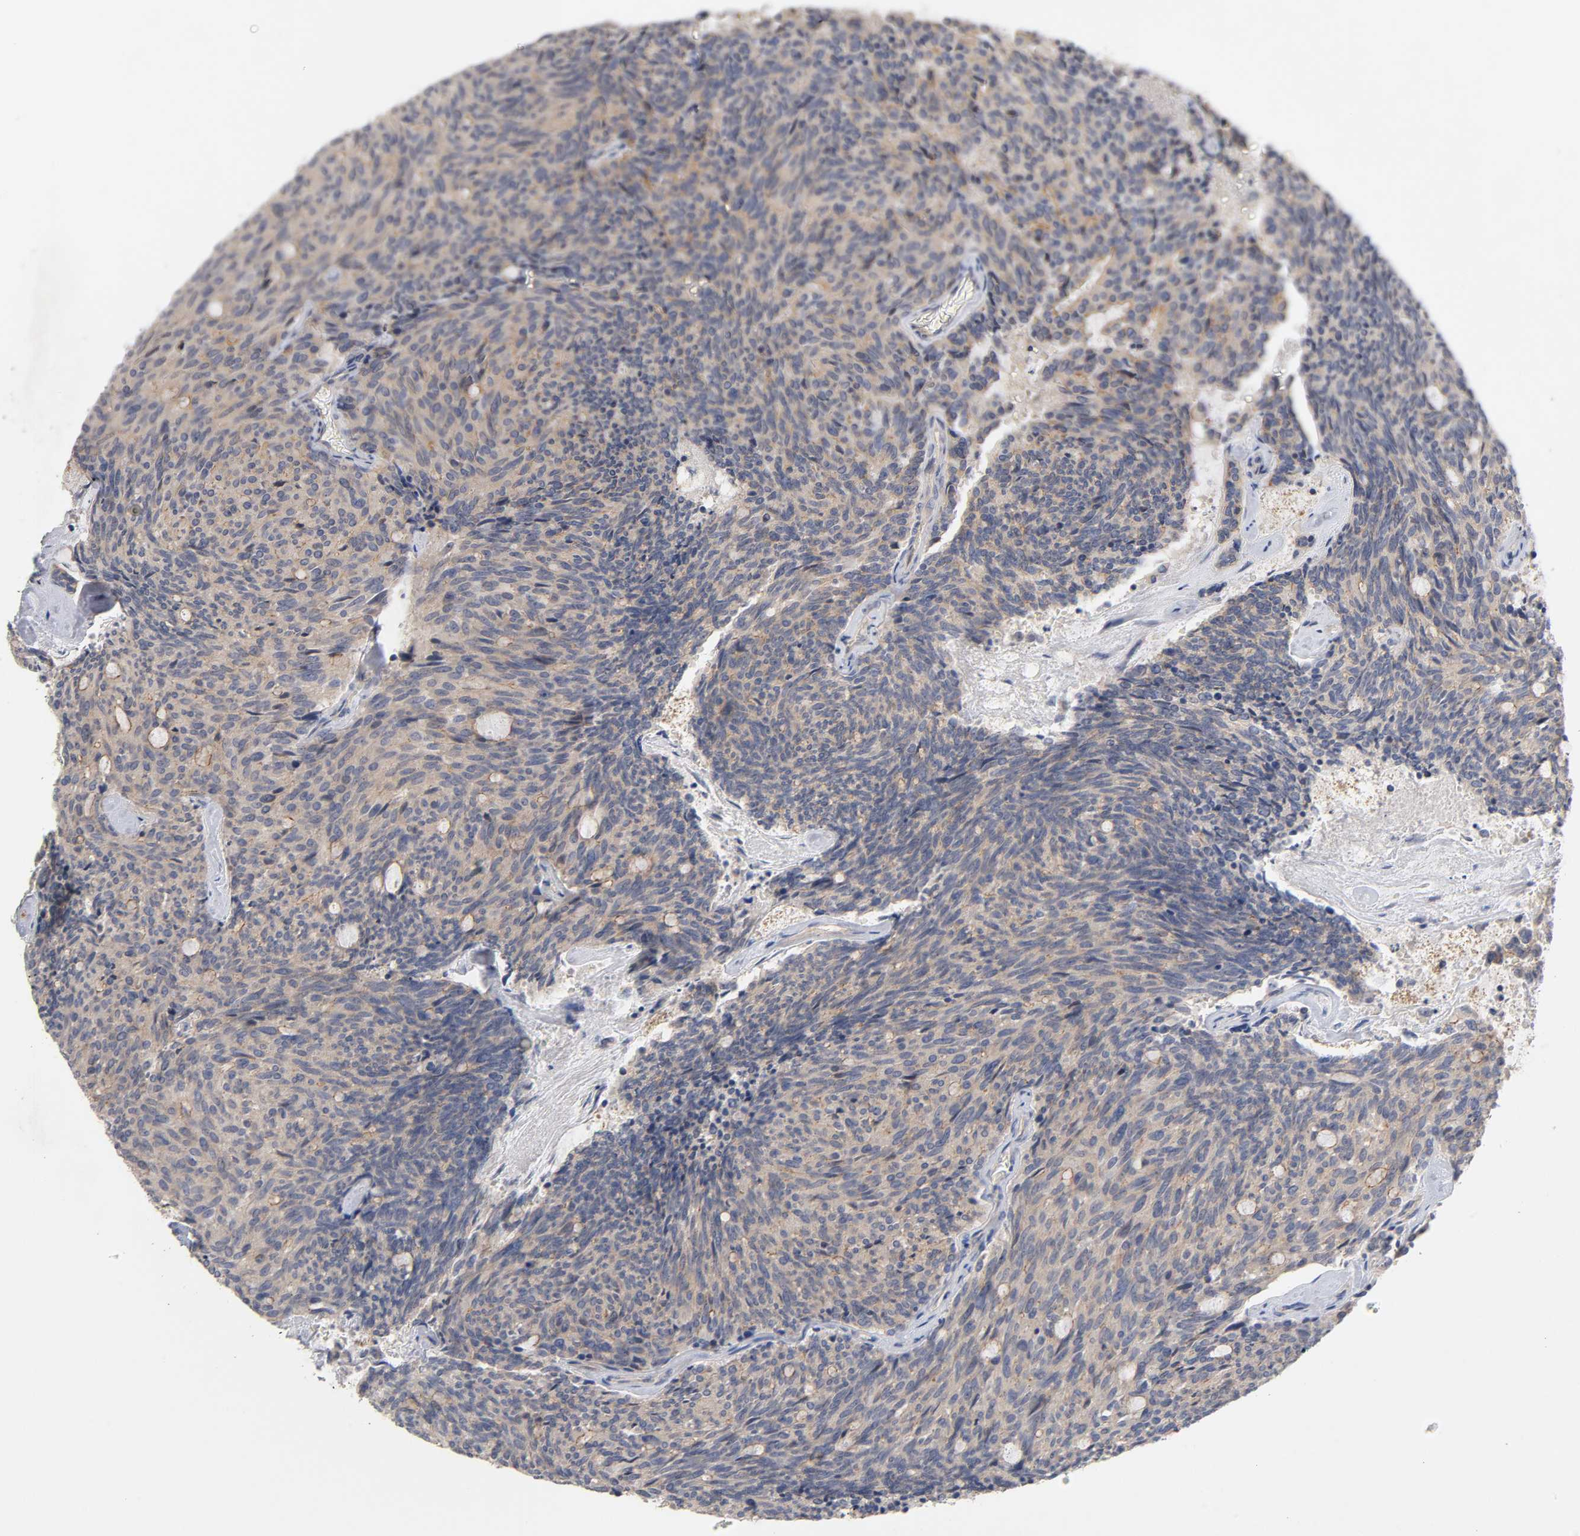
{"staining": {"intensity": "moderate", "quantity": ">75%", "location": "cytoplasmic/membranous"}, "tissue": "carcinoid", "cell_type": "Tumor cells", "image_type": "cancer", "snomed": [{"axis": "morphology", "description": "Carcinoid, malignant, NOS"}, {"axis": "topography", "description": "Pancreas"}], "caption": "Carcinoid stained for a protein (brown) displays moderate cytoplasmic/membranous positive staining in approximately >75% of tumor cells.", "gene": "PDZD11", "patient": {"sex": "female", "age": 54}}